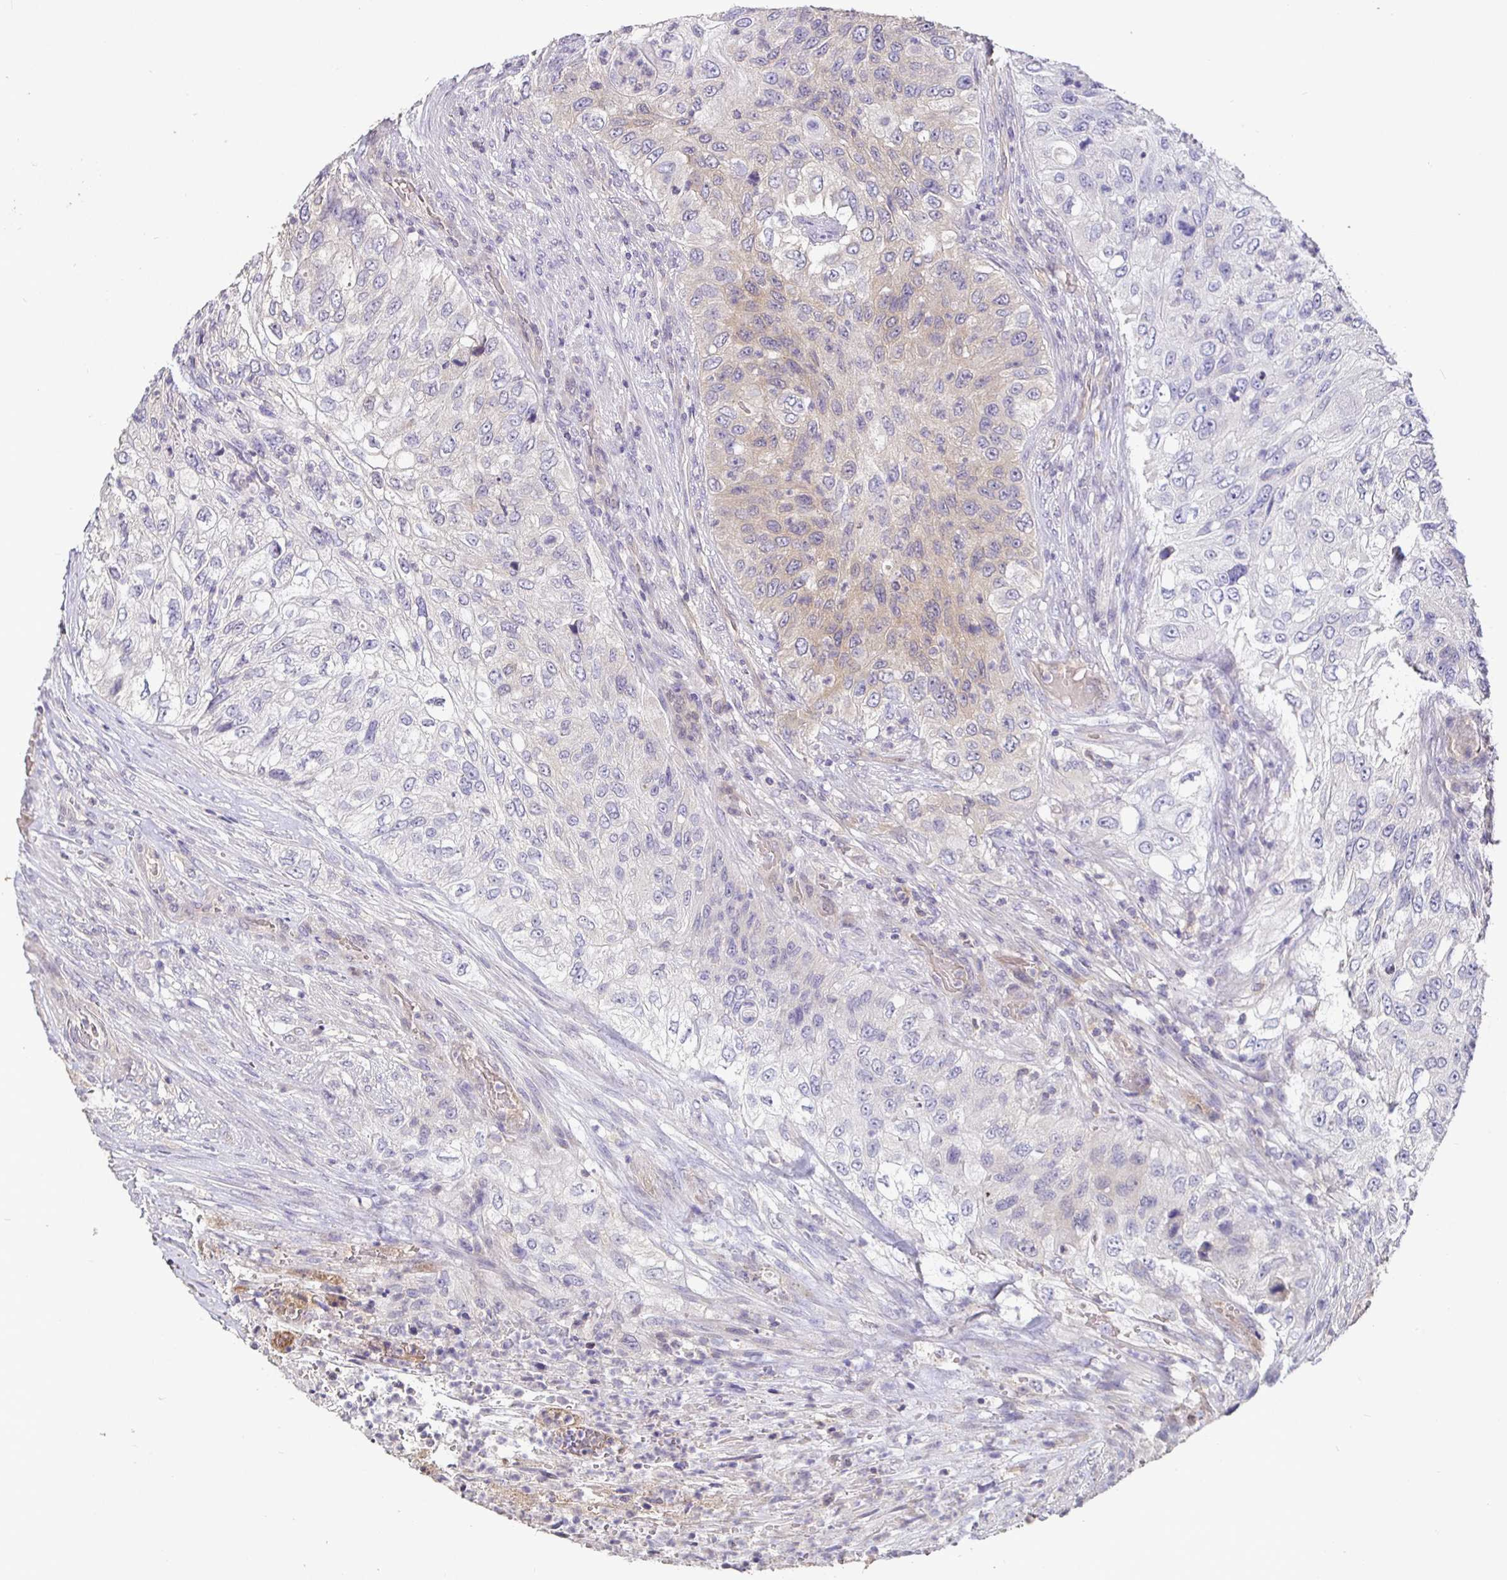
{"staining": {"intensity": "weak", "quantity": "<25%", "location": "cytoplasmic/membranous"}, "tissue": "urothelial cancer", "cell_type": "Tumor cells", "image_type": "cancer", "snomed": [{"axis": "morphology", "description": "Urothelial carcinoma, High grade"}, {"axis": "topography", "description": "Urinary bladder"}], "caption": "High magnification brightfield microscopy of urothelial cancer stained with DAB (brown) and counterstained with hematoxylin (blue): tumor cells show no significant staining. (IHC, brightfield microscopy, high magnification).", "gene": "SHISA4", "patient": {"sex": "female", "age": 60}}